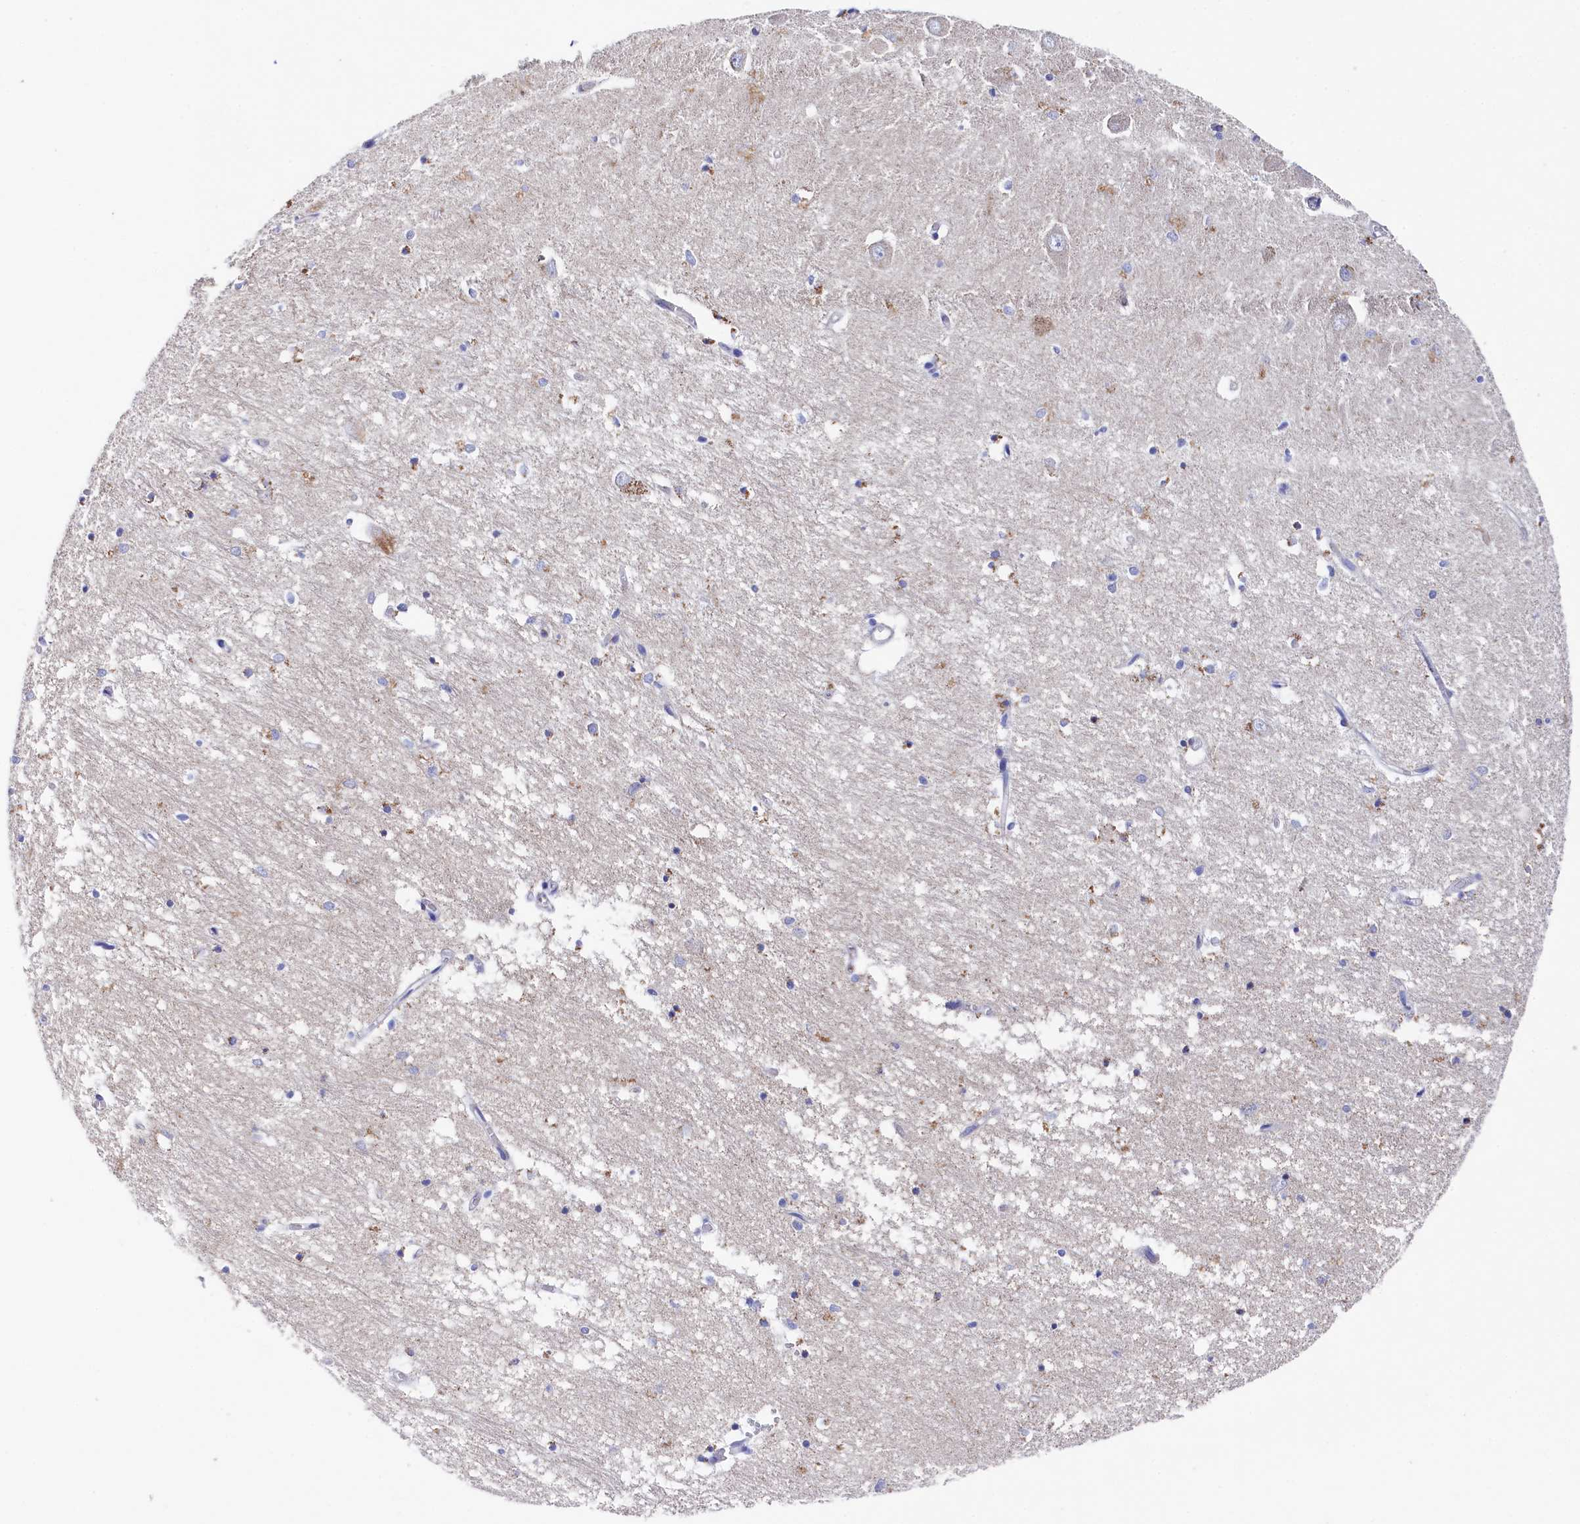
{"staining": {"intensity": "negative", "quantity": "none", "location": "none"}, "tissue": "hippocampus", "cell_type": "Glial cells", "image_type": "normal", "snomed": [{"axis": "morphology", "description": "Normal tissue, NOS"}, {"axis": "topography", "description": "Hippocampus"}], "caption": "Photomicrograph shows no protein staining in glial cells of unremarkable hippocampus. The staining was performed using DAB (3,3'-diaminobenzidine) to visualize the protein expression in brown, while the nuclei were stained in blue with hematoxylin (Magnification: 20x).", "gene": "MMAB", "patient": {"sex": "male", "age": 70}}